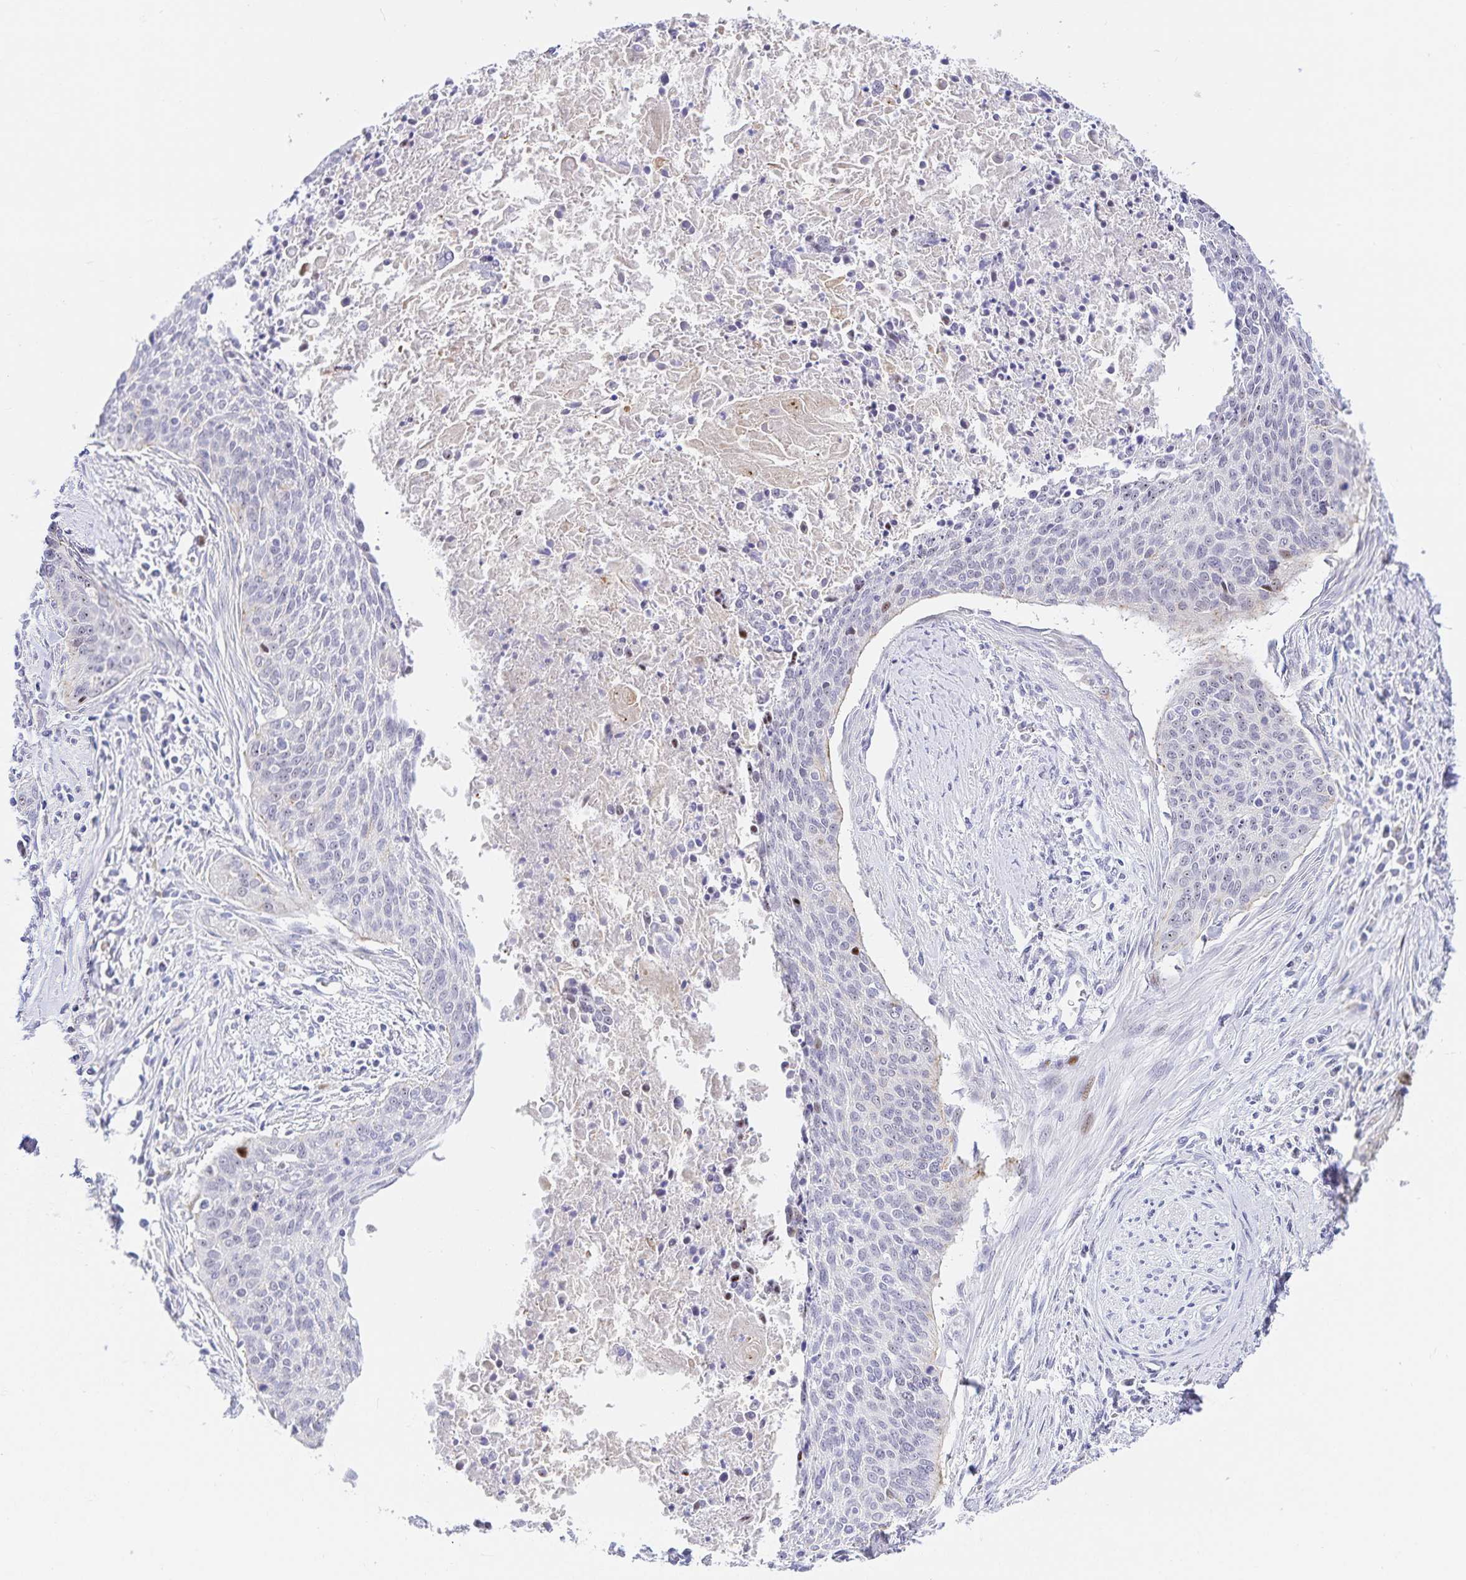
{"staining": {"intensity": "moderate", "quantity": "<25%", "location": "nuclear"}, "tissue": "cervical cancer", "cell_type": "Tumor cells", "image_type": "cancer", "snomed": [{"axis": "morphology", "description": "Squamous cell carcinoma, NOS"}, {"axis": "topography", "description": "Cervix"}], "caption": "Human cervical cancer stained with a brown dye reveals moderate nuclear positive expression in about <25% of tumor cells.", "gene": "KBTBD13", "patient": {"sex": "female", "age": 55}}